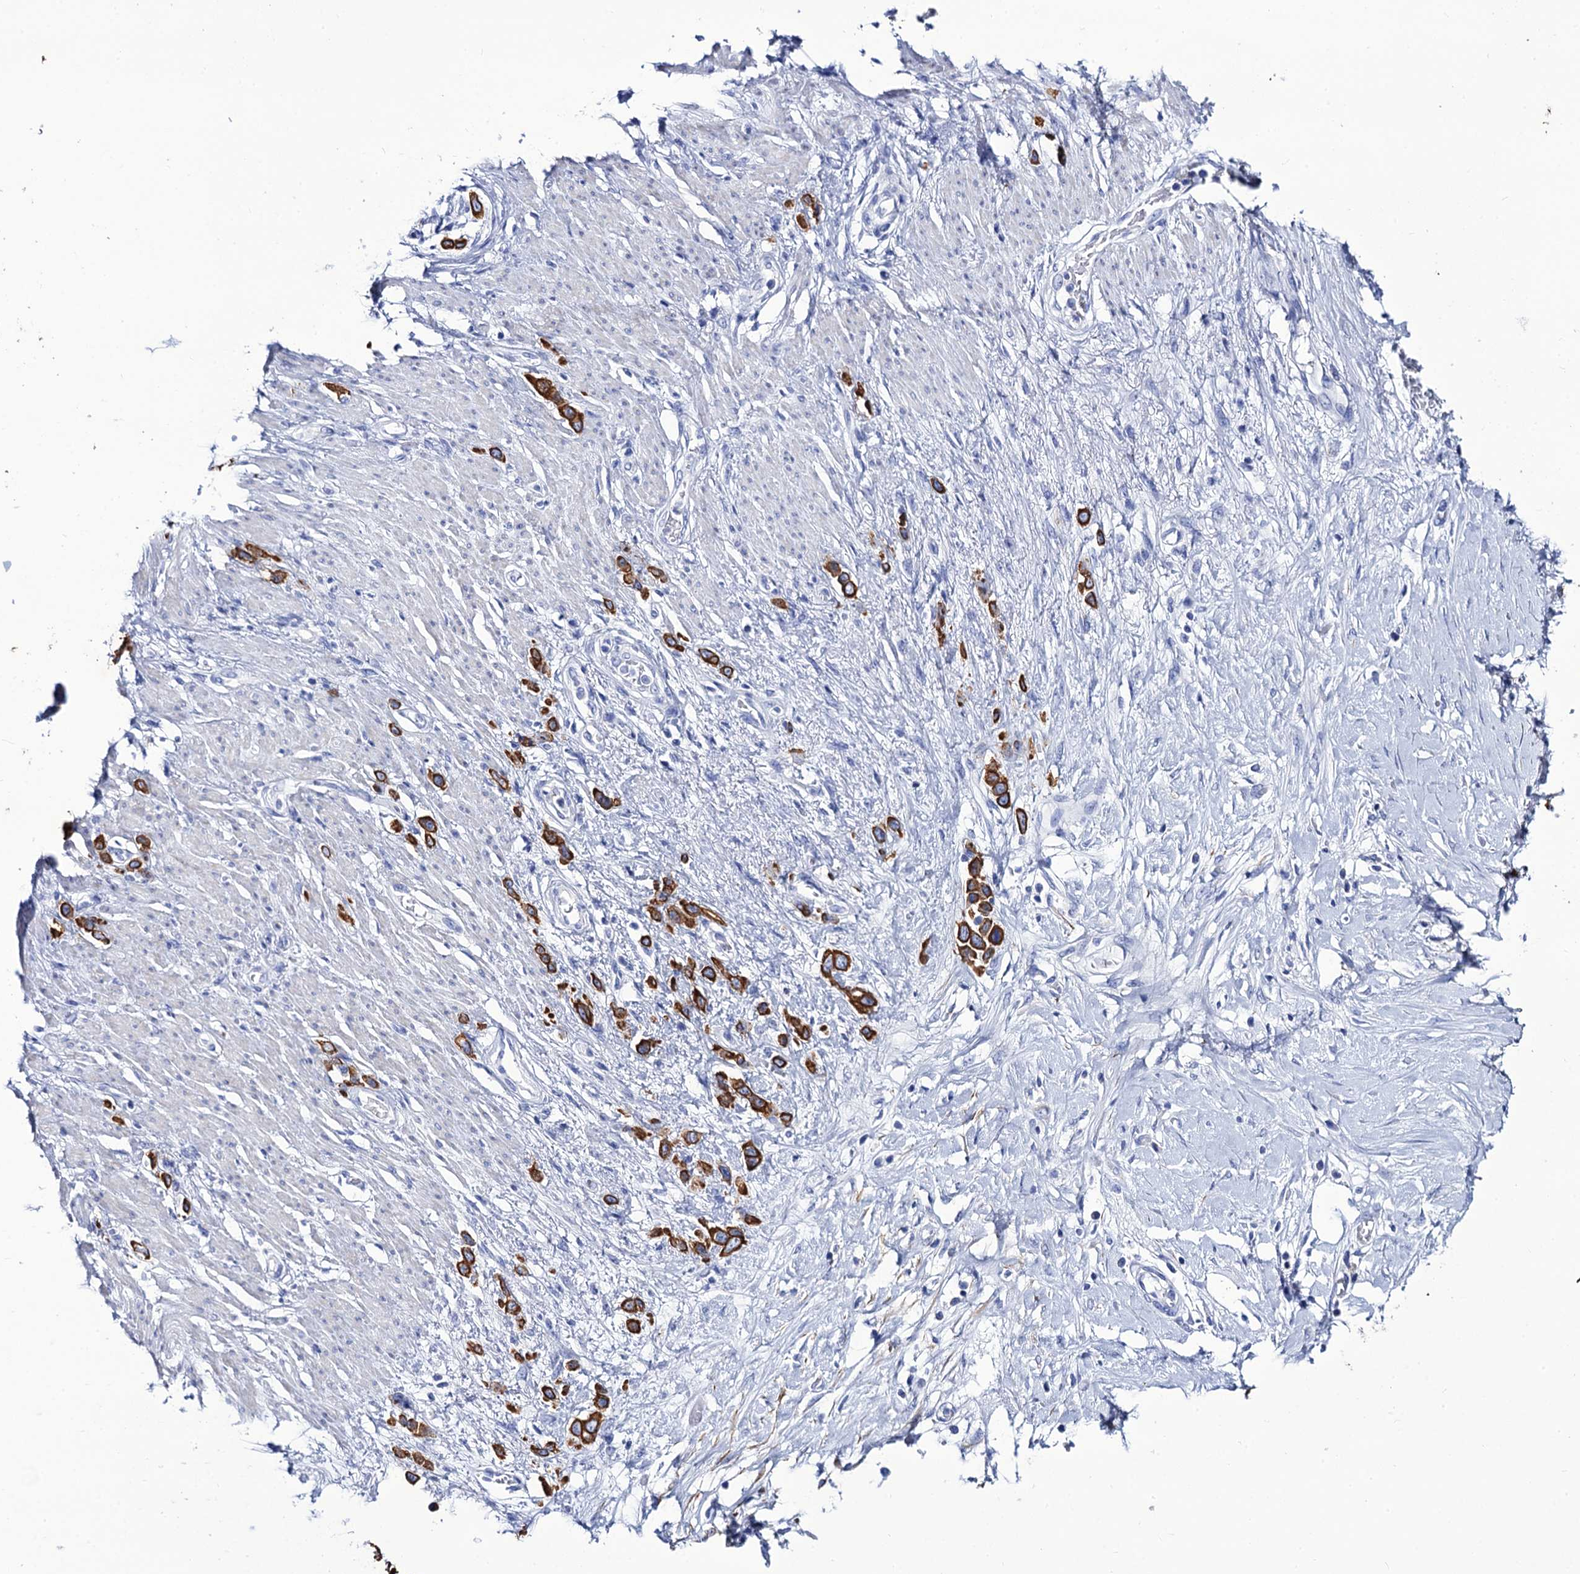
{"staining": {"intensity": "strong", "quantity": ">75%", "location": "cytoplasmic/membranous"}, "tissue": "stomach cancer", "cell_type": "Tumor cells", "image_type": "cancer", "snomed": [{"axis": "morphology", "description": "Adenocarcinoma, NOS"}, {"axis": "morphology", "description": "Adenocarcinoma, High grade"}, {"axis": "topography", "description": "Stomach, upper"}, {"axis": "topography", "description": "Stomach, lower"}], "caption": "Strong cytoplasmic/membranous protein expression is seen in about >75% of tumor cells in stomach cancer (high-grade adenocarcinoma). The staining is performed using DAB (3,3'-diaminobenzidine) brown chromogen to label protein expression. The nuclei are counter-stained blue using hematoxylin.", "gene": "RAB3IP", "patient": {"sex": "female", "age": 65}}